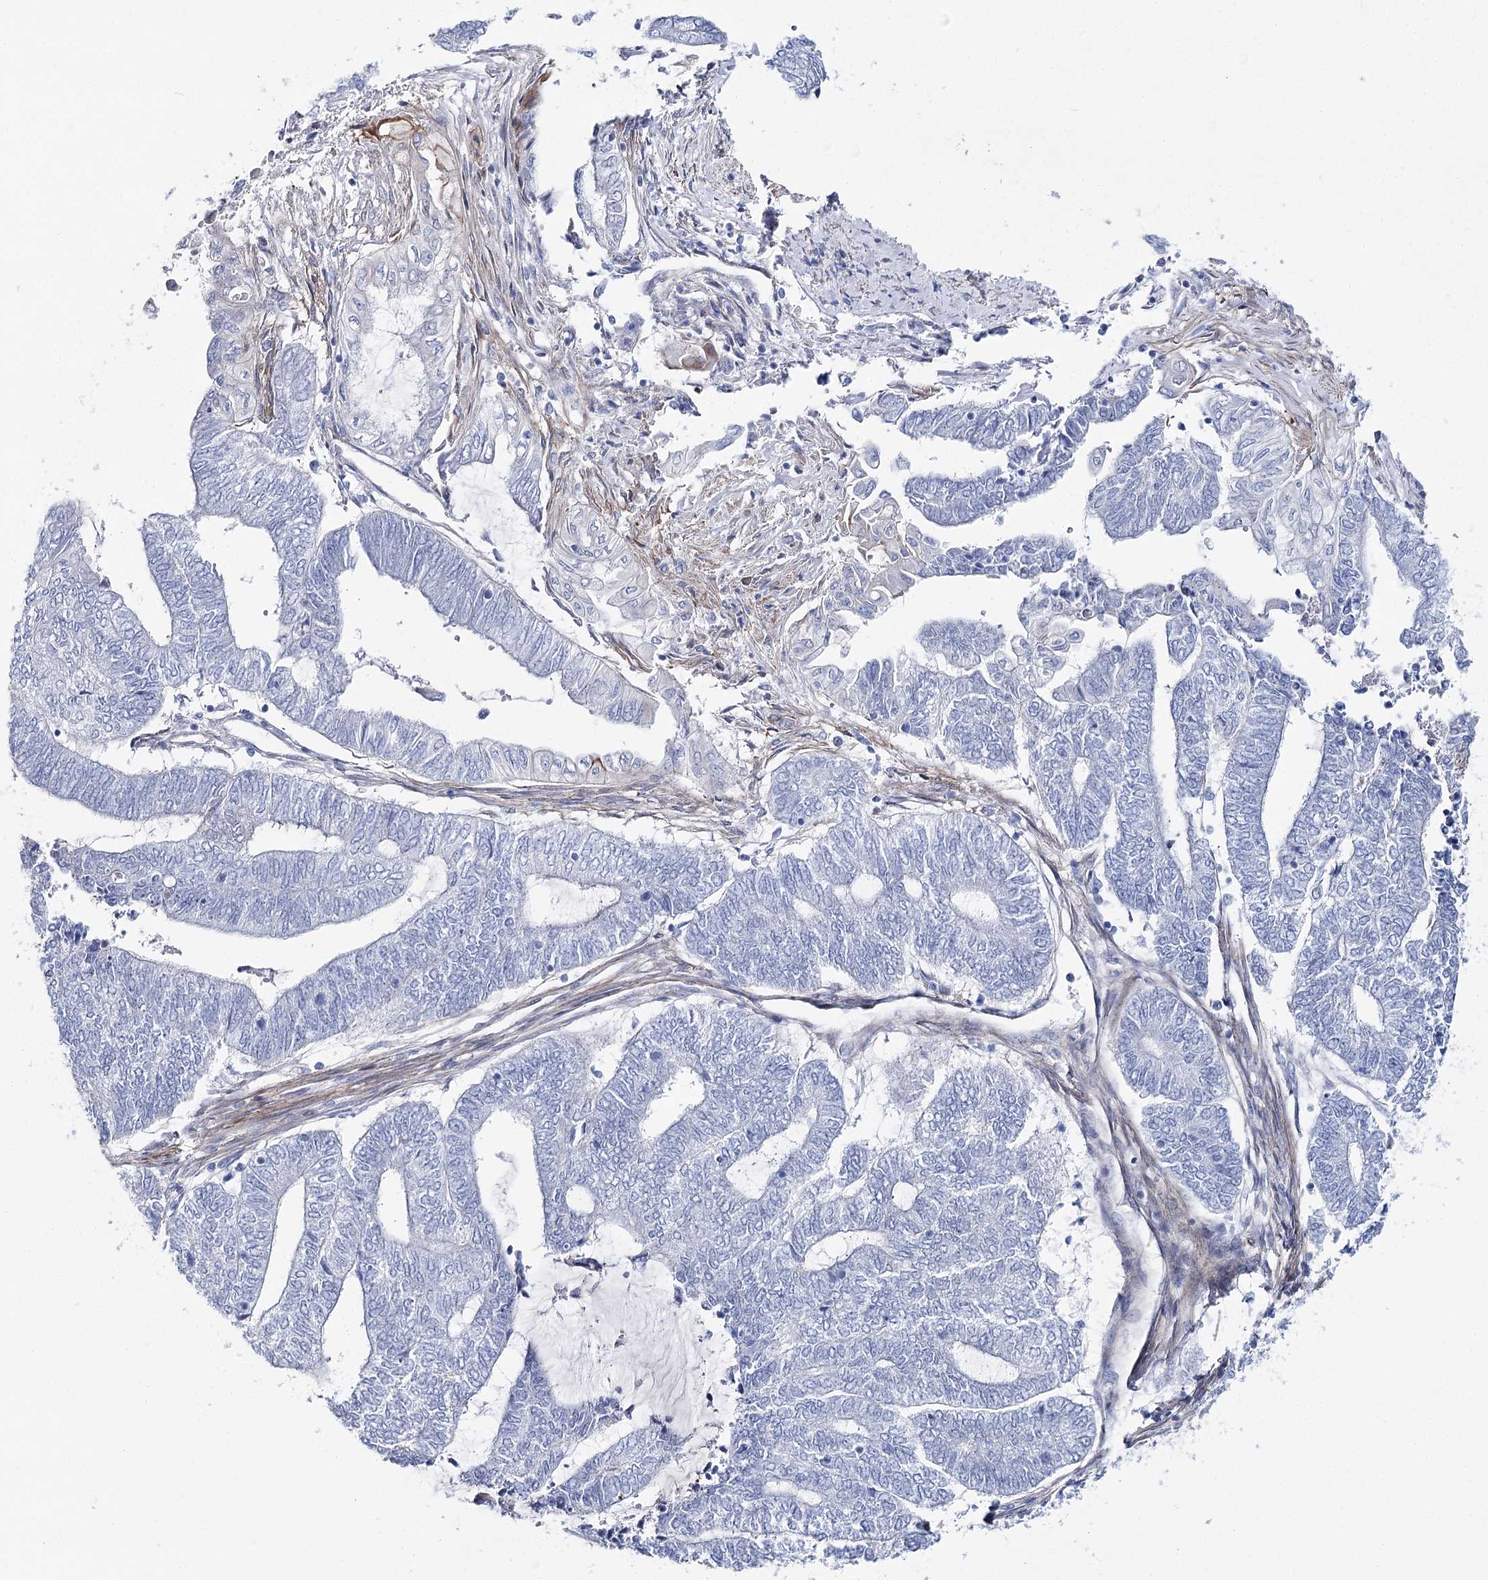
{"staining": {"intensity": "negative", "quantity": "none", "location": "none"}, "tissue": "endometrial cancer", "cell_type": "Tumor cells", "image_type": "cancer", "snomed": [{"axis": "morphology", "description": "Adenocarcinoma, NOS"}, {"axis": "topography", "description": "Uterus"}, {"axis": "topography", "description": "Endometrium"}], "caption": "IHC photomicrograph of human endometrial cancer stained for a protein (brown), which shows no positivity in tumor cells. (Immunohistochemistry (ihc), brightfield microscopy, high magnification).", "gene": "ANKRD23", "patient": {"sex": "female", "age": 70}}